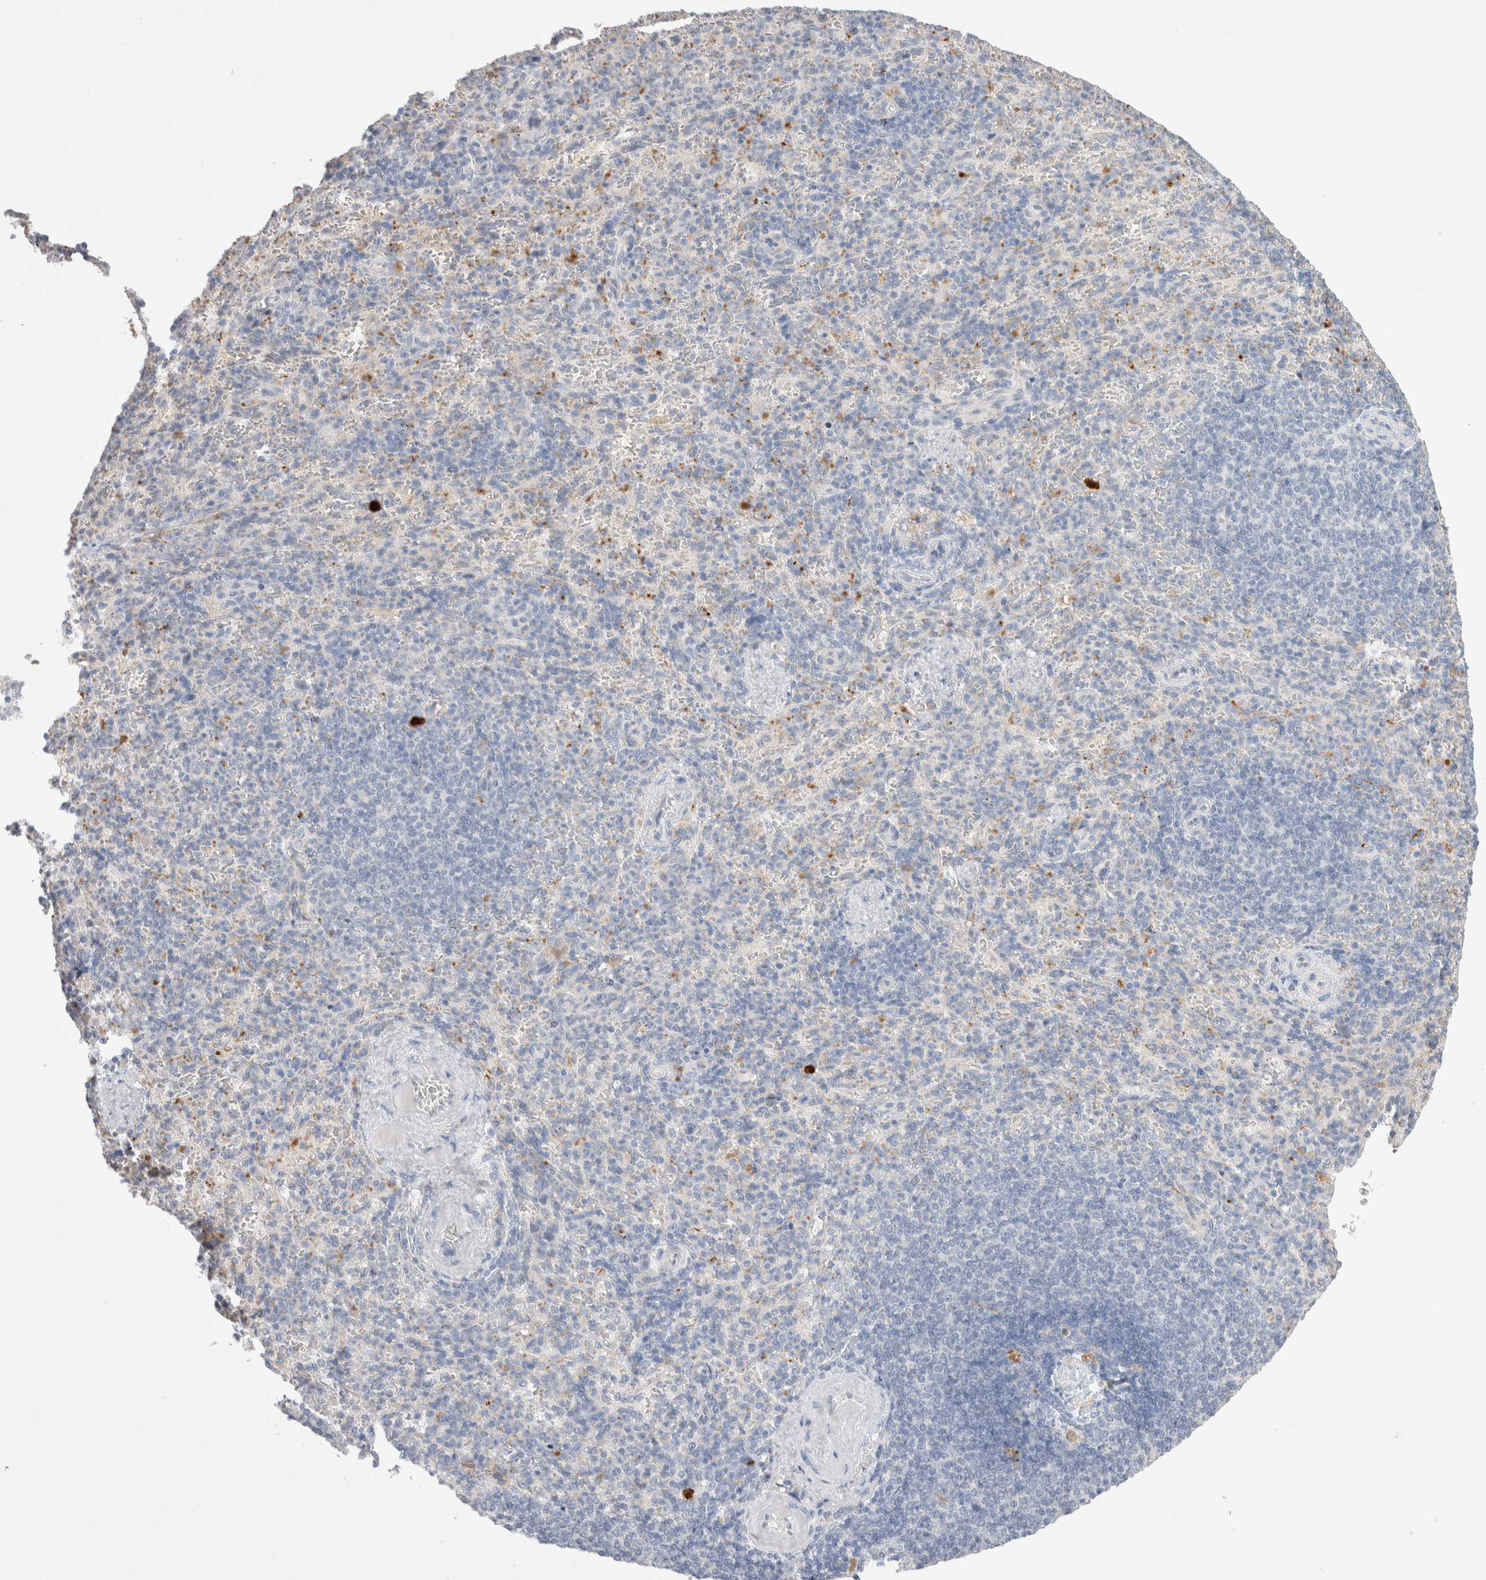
{"staining": {"intensity": "negative", "quantity": "none", "location": "none"}, "tissue": "spleen", "cell_type": "Cells in red pulp", "image_type": "normal", "snomed": [{"axis": "morphology", "description": "Normal tissue, NOS"}, {"axis": "topography", "description": "Spleen"}], "caption": "Immunohistochemical staining of benign spleen displays no significant staining in cells in red pulp. The staining is performed using DAB brown chromogen with nuclei counter-stained in using hematoxylin.", "gene": "HPGDS", "patient": {"sex": "female", "age": 74}}